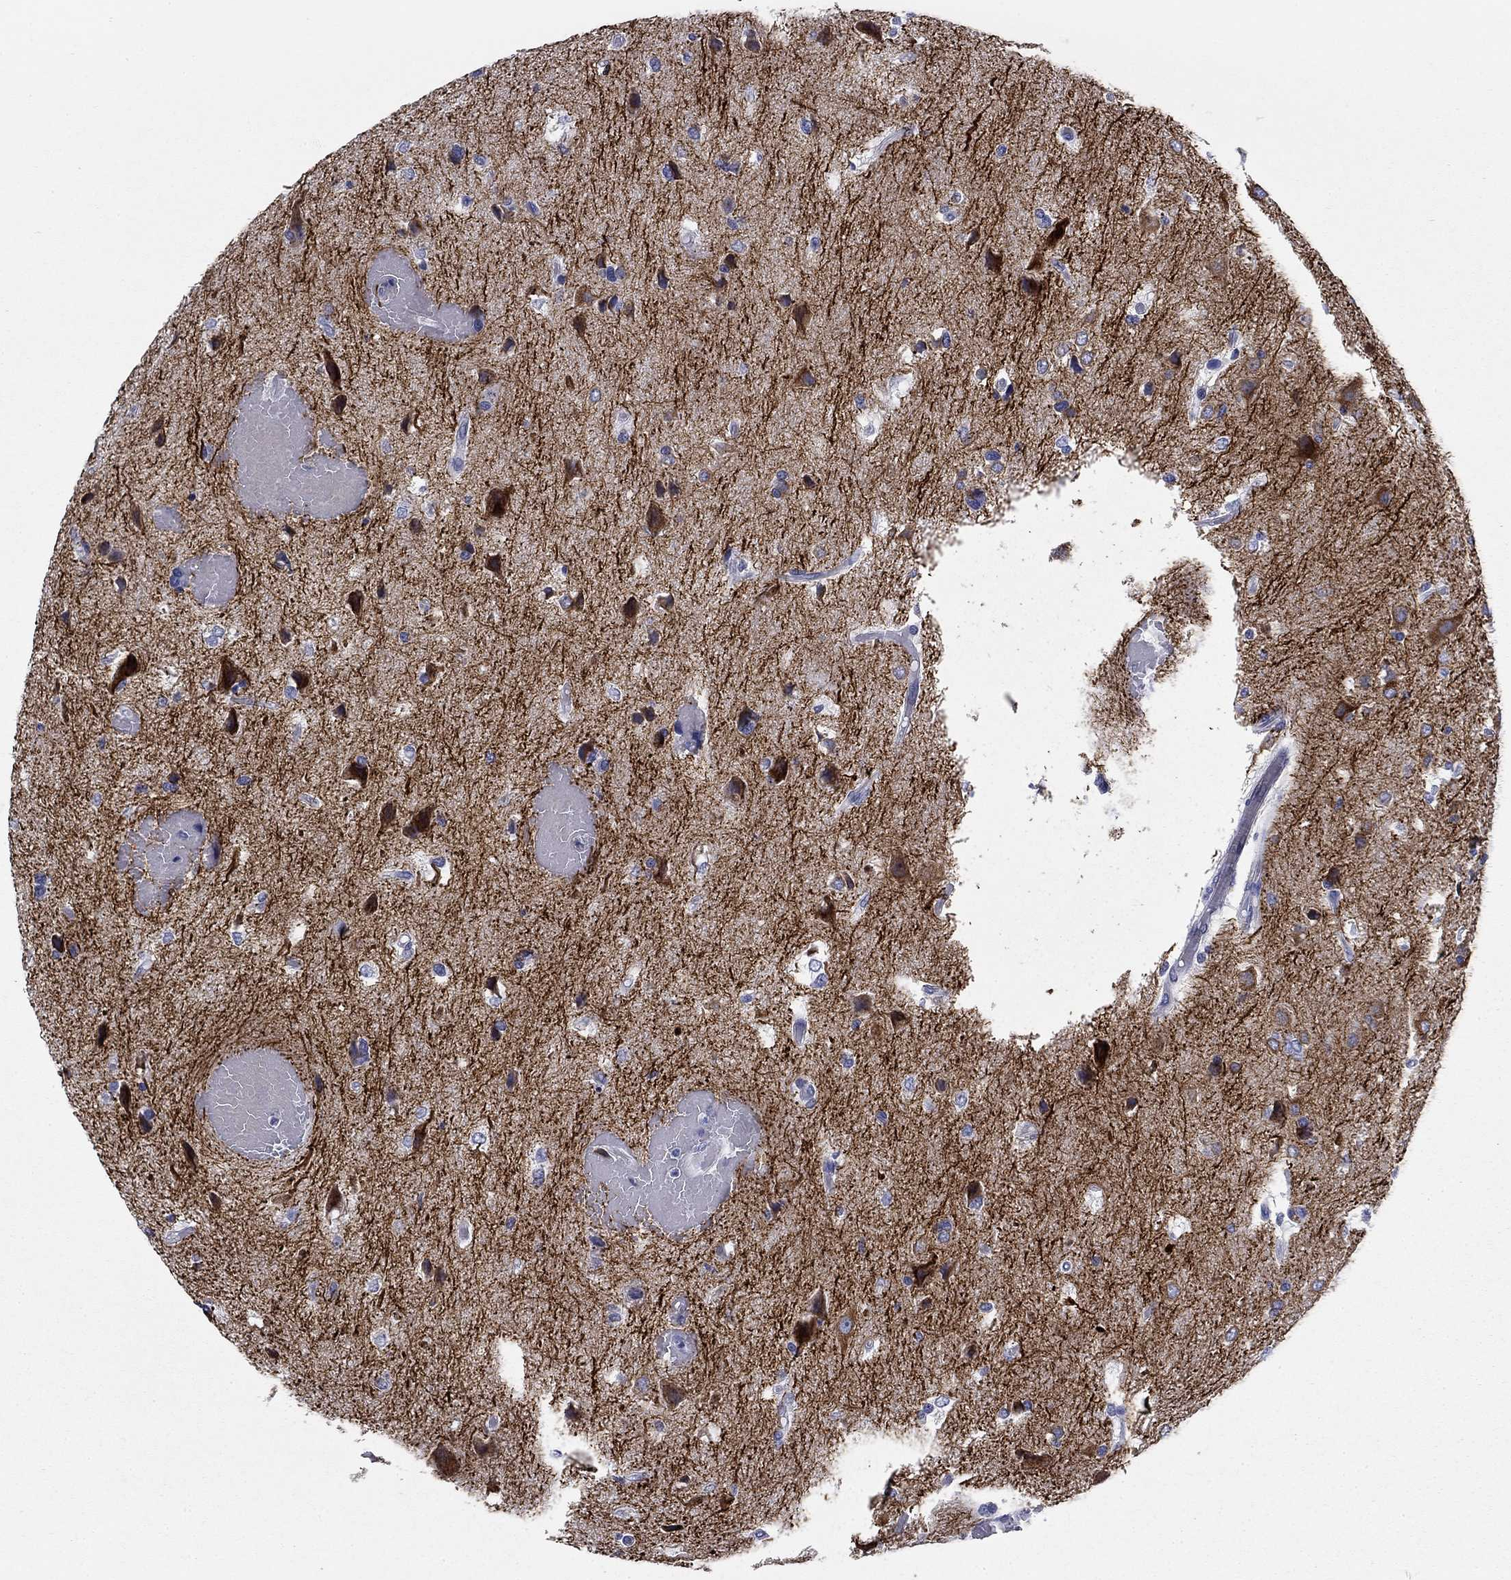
{"staining": {"intensity": "strong", "quantity": "<25%", "location": "cytoplasmic/membranous"}, "tissue": "glioma", "cell_type": "Tumor cells", "image_type": "cancer", "snomed": [{"axis": "morphology", "description": "Glioma, malignant, High grade"}, {"axis": "topography", "description": "Brain"}], "caption": "Human malignant high-grade glioma stained for a protein (brown) demonstrates strong cytoplasmic/membranous positive positivity in approximately <25% of tumor cells.", "gene": "KCNH1", "patient": {"sex": "female", "age": 63}}